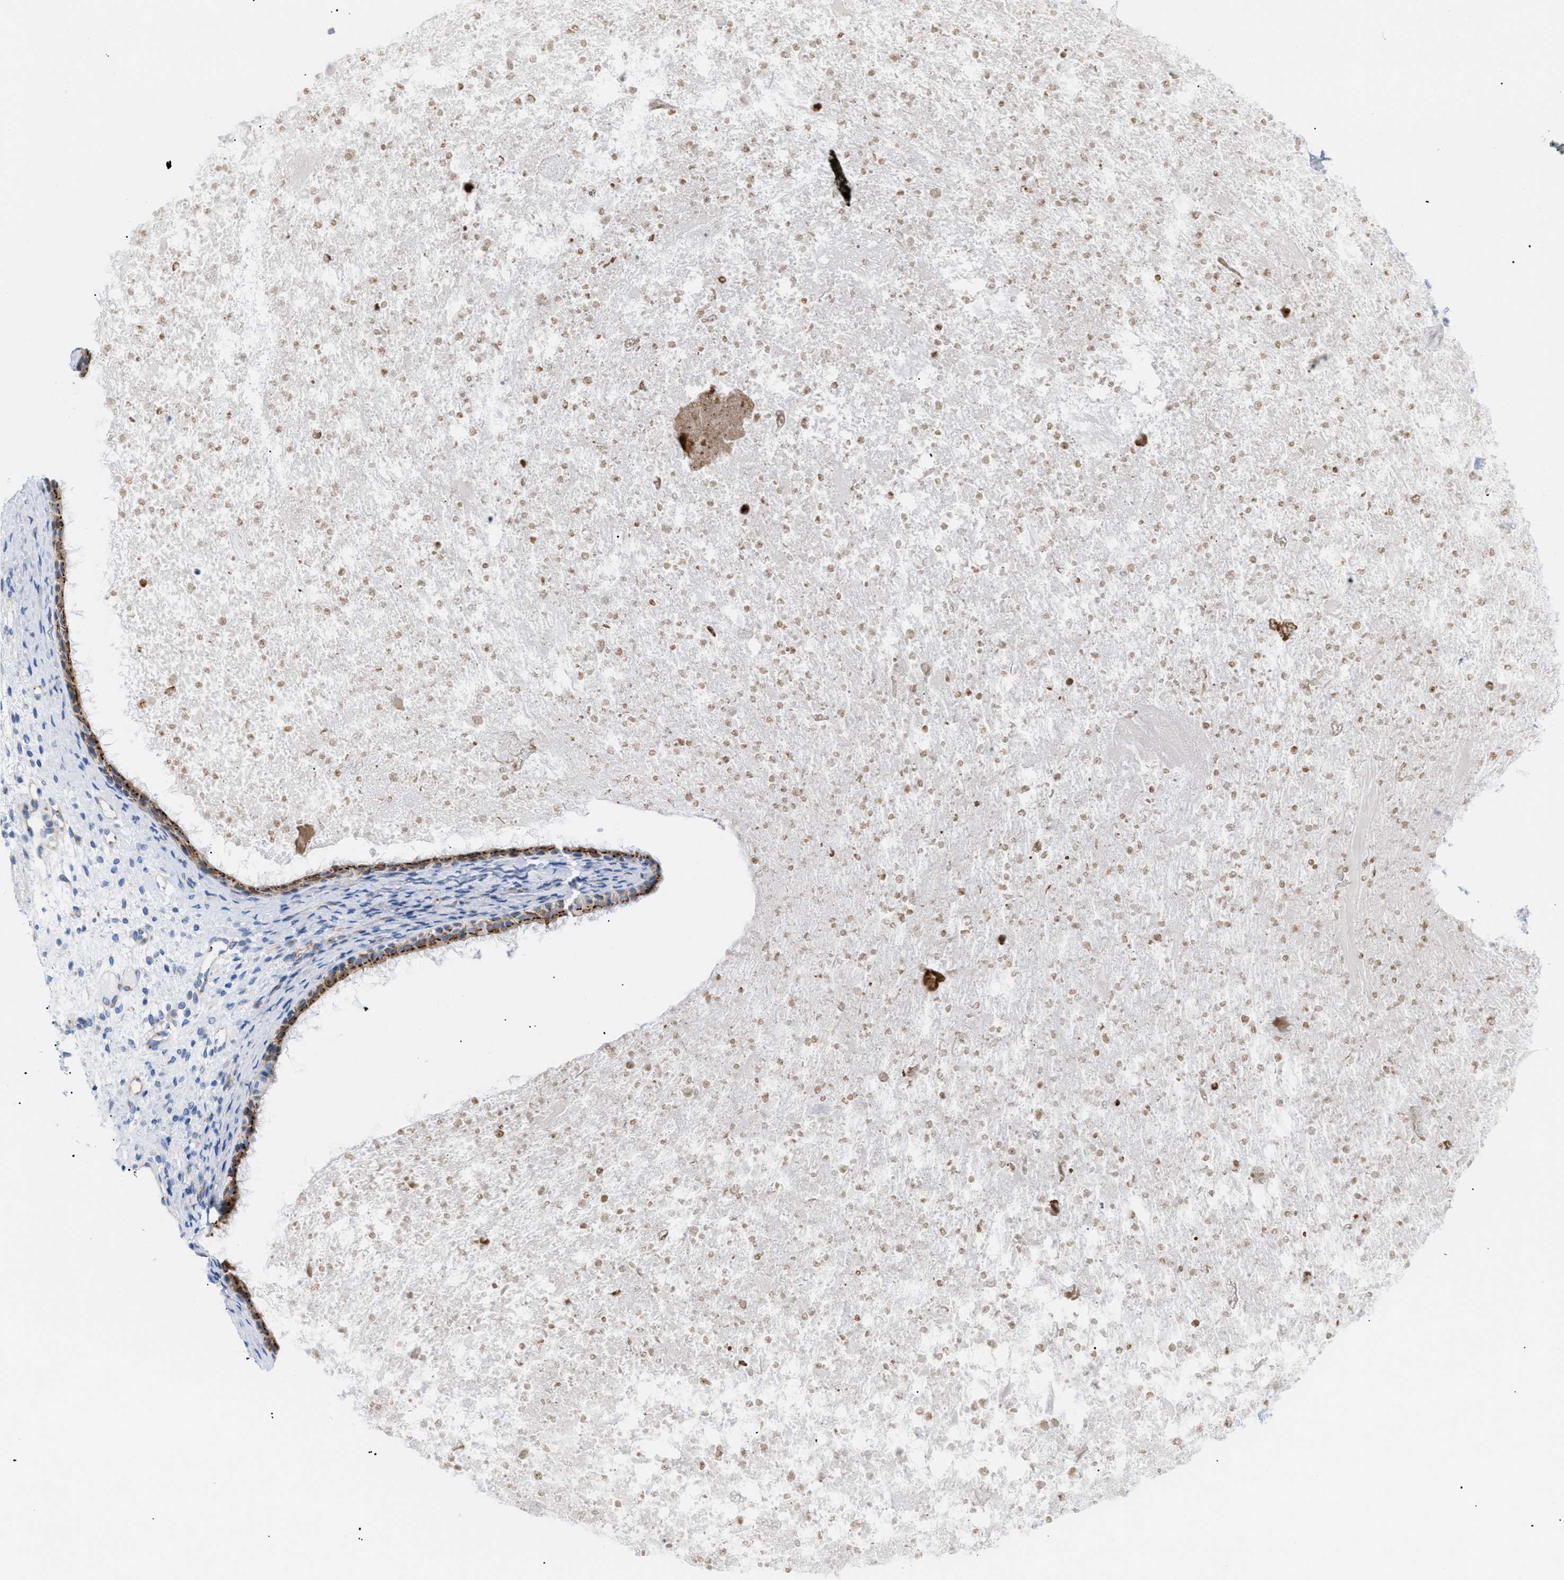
{"staining": {"intensity": "strong", "quantity": ">75%", "location": "cytoplasmic/membranous"}, "tissue": "nasopharynx", "cell_type": "Respiratory epithelial cells", "image_type": "normal", "snomed": [{"axis": "morphology", "description": "Normal tissue, NOS"}, {"axis": "topography", "description": "Nasopharynx"}], "caption": "A photomicrograph of human nasopharynx stained for a protein exhibits strong cytoplasmic/membranous brown staining in respiratory epithelial cells.", "gene": "TMEM17", "patient": {"sex": "male", "age": 22}}